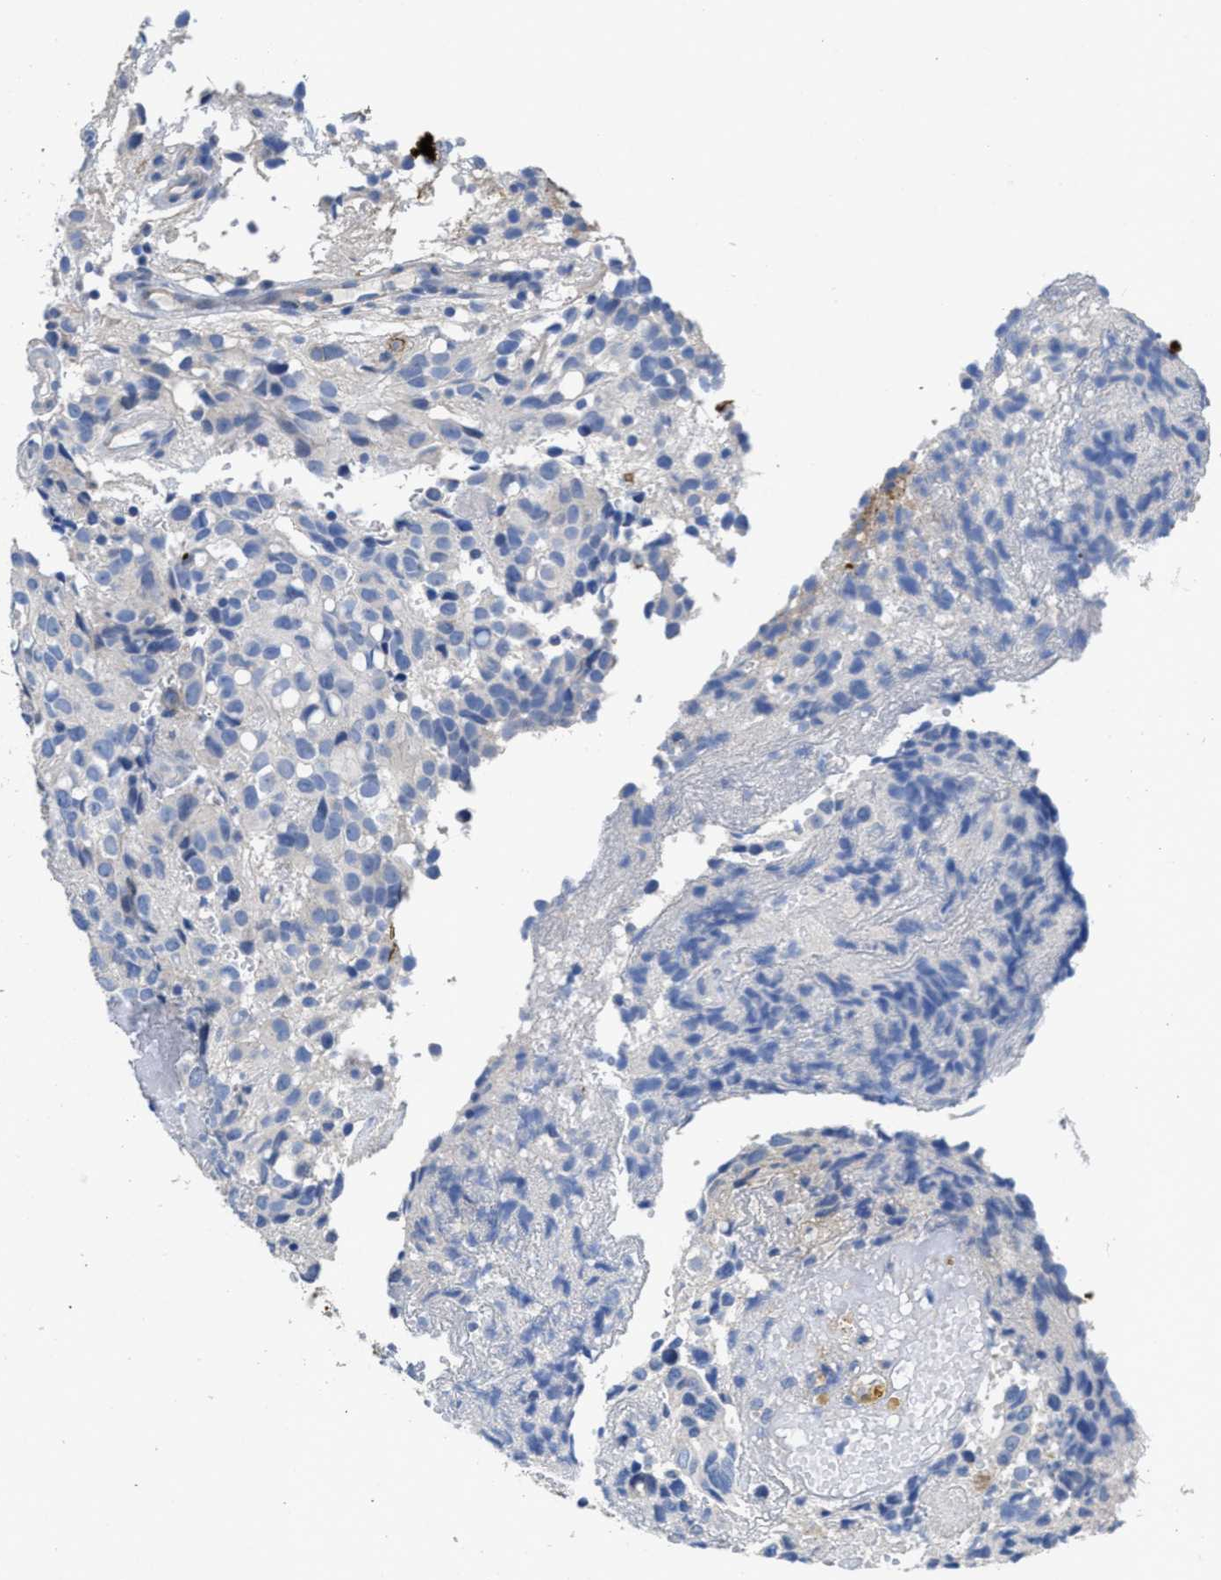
{"staining": {"intensity": "moderate", "quantity": "<25%", "location": "cytoplasmic/membranous"}, "tissue": "glioma", "cell_type": "Tumor cells", "image_type": "cancer", "snomed": [{"axis": "morphology", "description": "Glioma, malignant, High grade"}, {"axis": "topography", "description": "Brain"}], "caption": "Moderate cytoplasmic/membranous protein expression is identified in approximately <25% of tumor cells in glioma.", "gene": "CA9", "patient": {"sex": "male", "age": 32}}